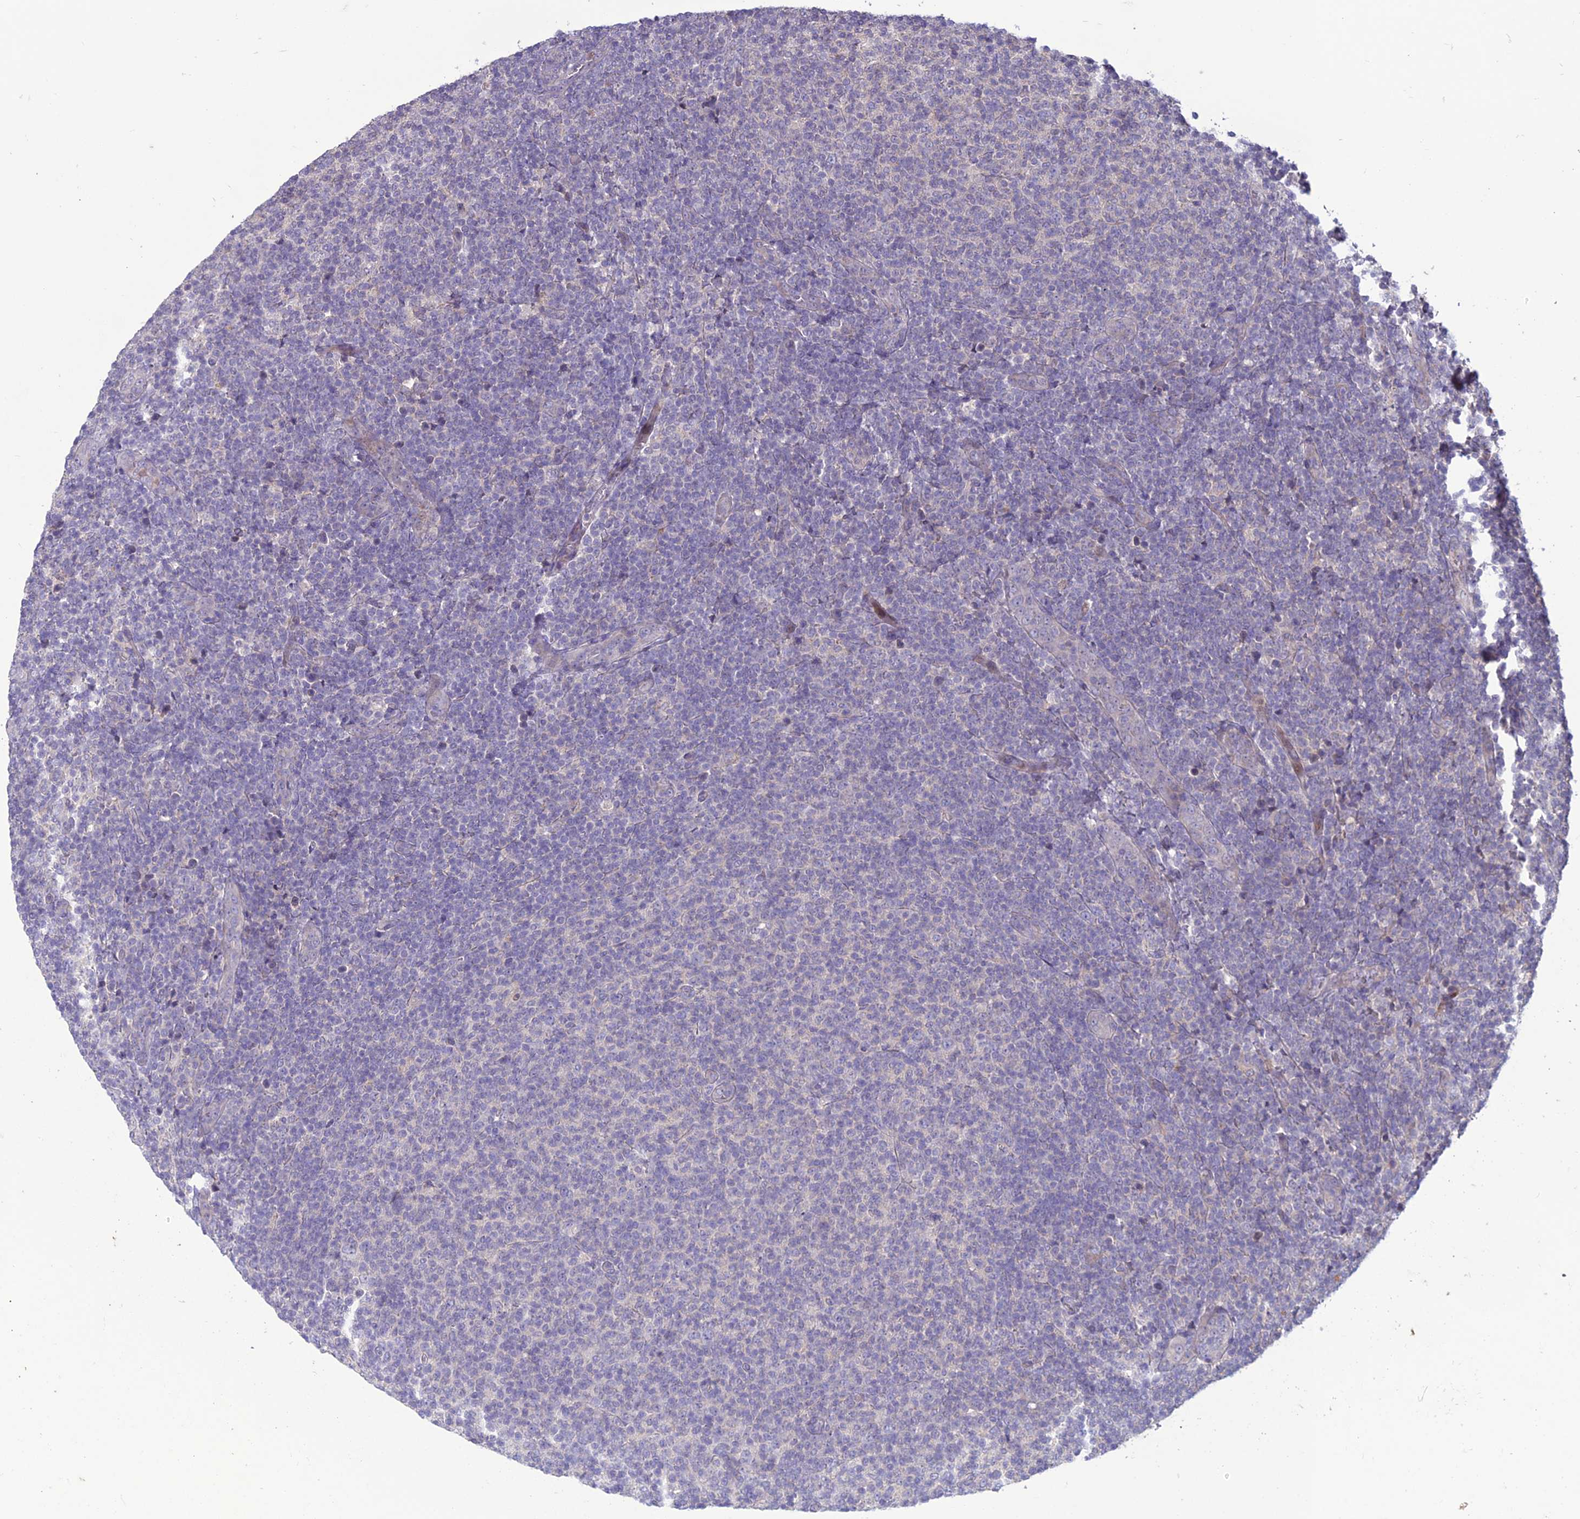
{"staining": {"intensity": "negative", "quantity": "none", "location": "none"}, "tissue": "lymphoma", "cell_type": "Tumor cells", "image_type": "cancer", "snomed": [{"axis": "morphology", "description": "Malignant lymphoma, non-Hodgkin's type, Low grade"}, {"axis": "topography", "description": "Lymph node"}], "caption": "Immunohistochemistry (IHC) photomicrograph of neoplastic tissue: human low-grade malignant lymphoma, non-Hodgkin's type stained with DAB shows no significant protein positivity in tumor cells. The staining is performed using DAB (3,3'-diaminobenzidine) brown chromogen with nuclei counter-stained in using hematoxylin.", "gene": "C2orf76", "patient": {"sex": "male", "age": 66}}